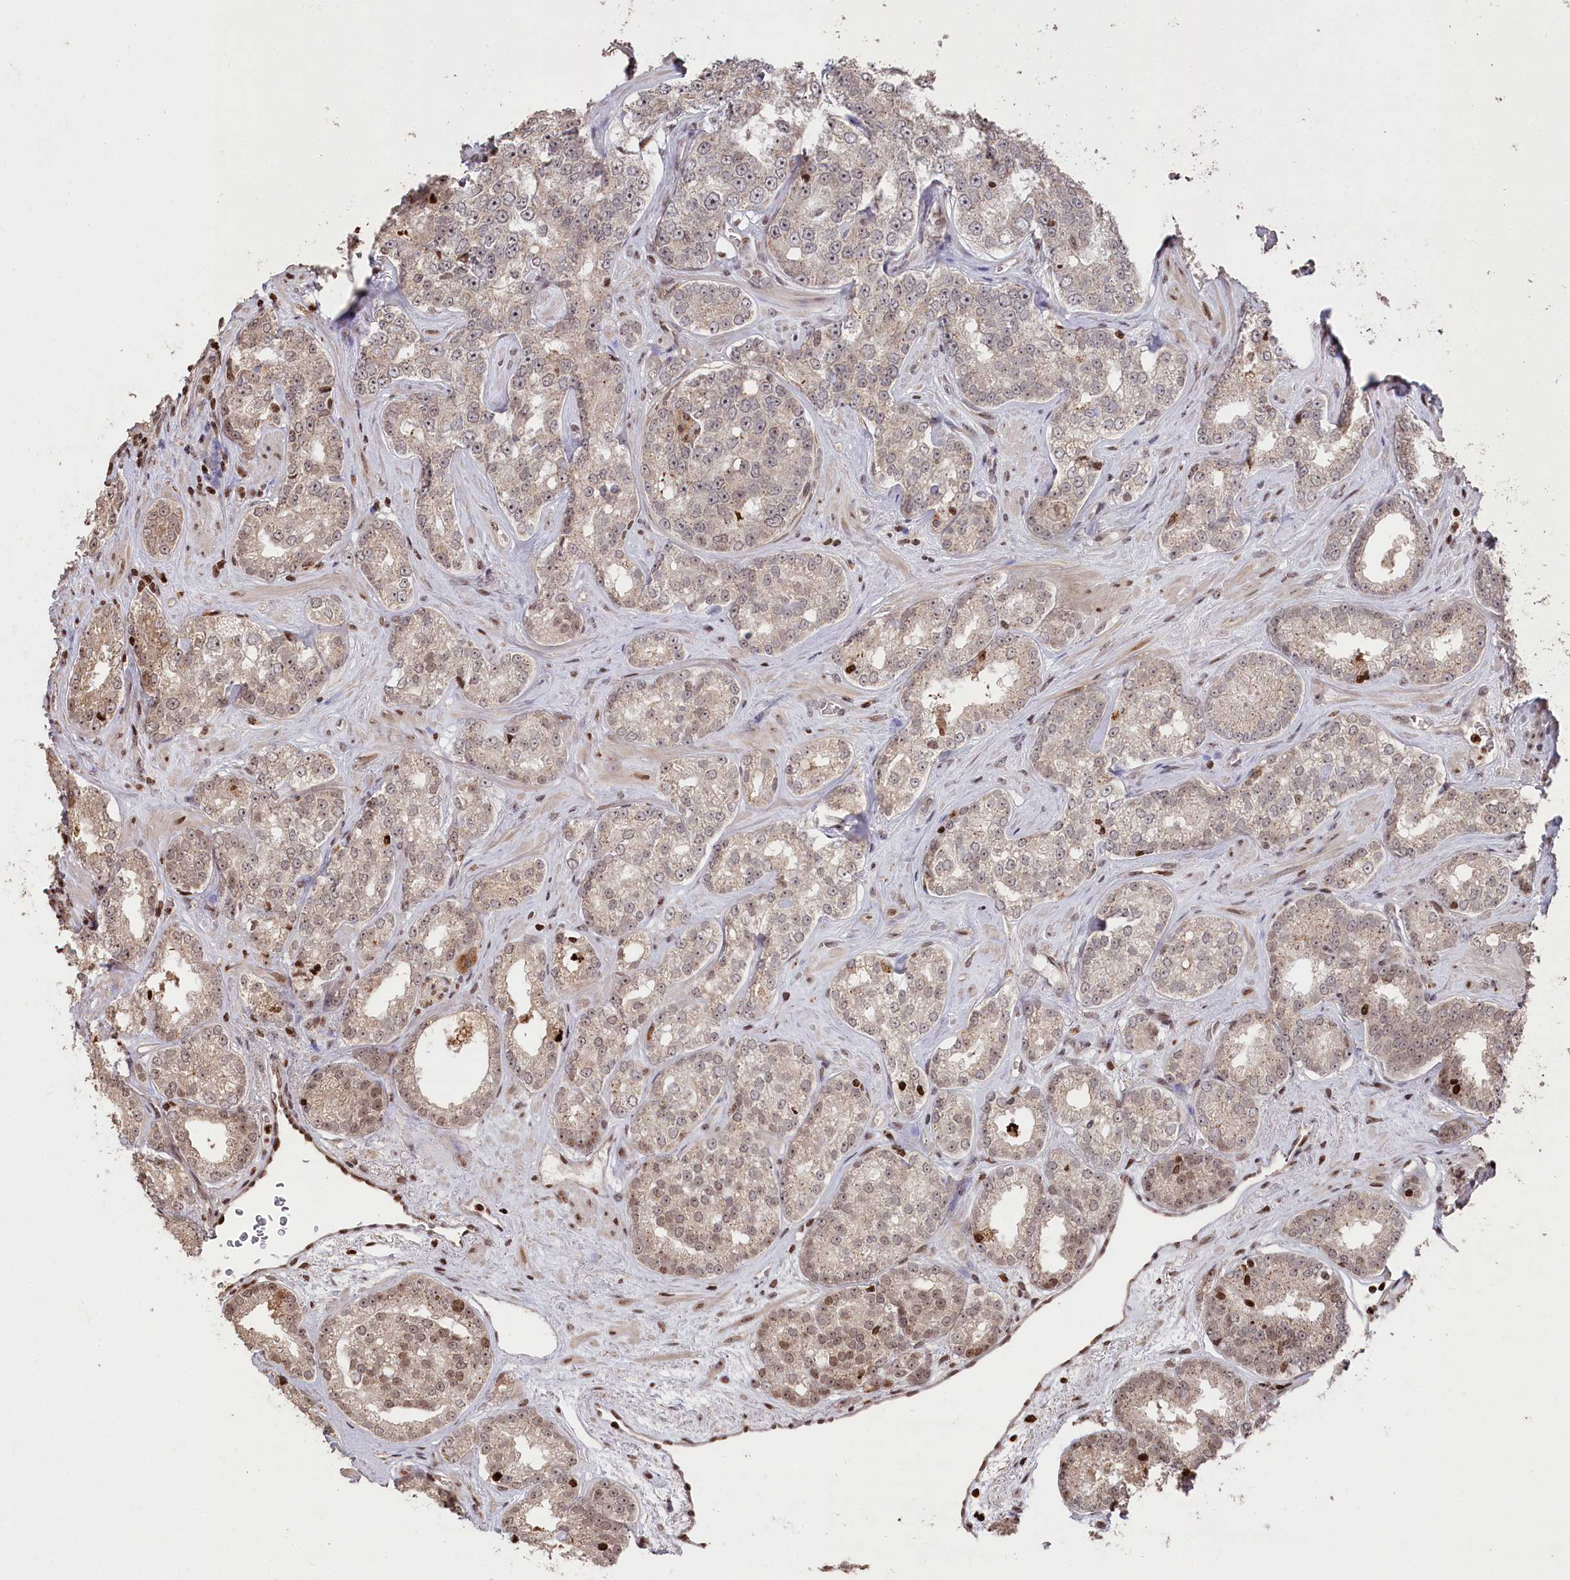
{"staining": {"intensity": "moderate", "quantity": "<25%", "location": "nuclear"}, "tissue": "prostate cancer", "cell_type": "Tumor cells", "image_type": "cancer", "snomed": [{"axis": "morphology", "description": "Normal tissue, NOS"}, {"axis": "morphology", "description": "Adenocarcinoma, High grade"}, {"axis": "topography", "description": "Prostate"}], "caption": "High-magnification brightfield microscopy of prostate cancer stained with DAB (brown) and counterstained with hematoxylin (blue). tumor cells exhibit moderate nuclear expression is identified in approximately<25% of cells.", "gene": "CCSER2", "patient": {"sex": "male", "age": 83}}